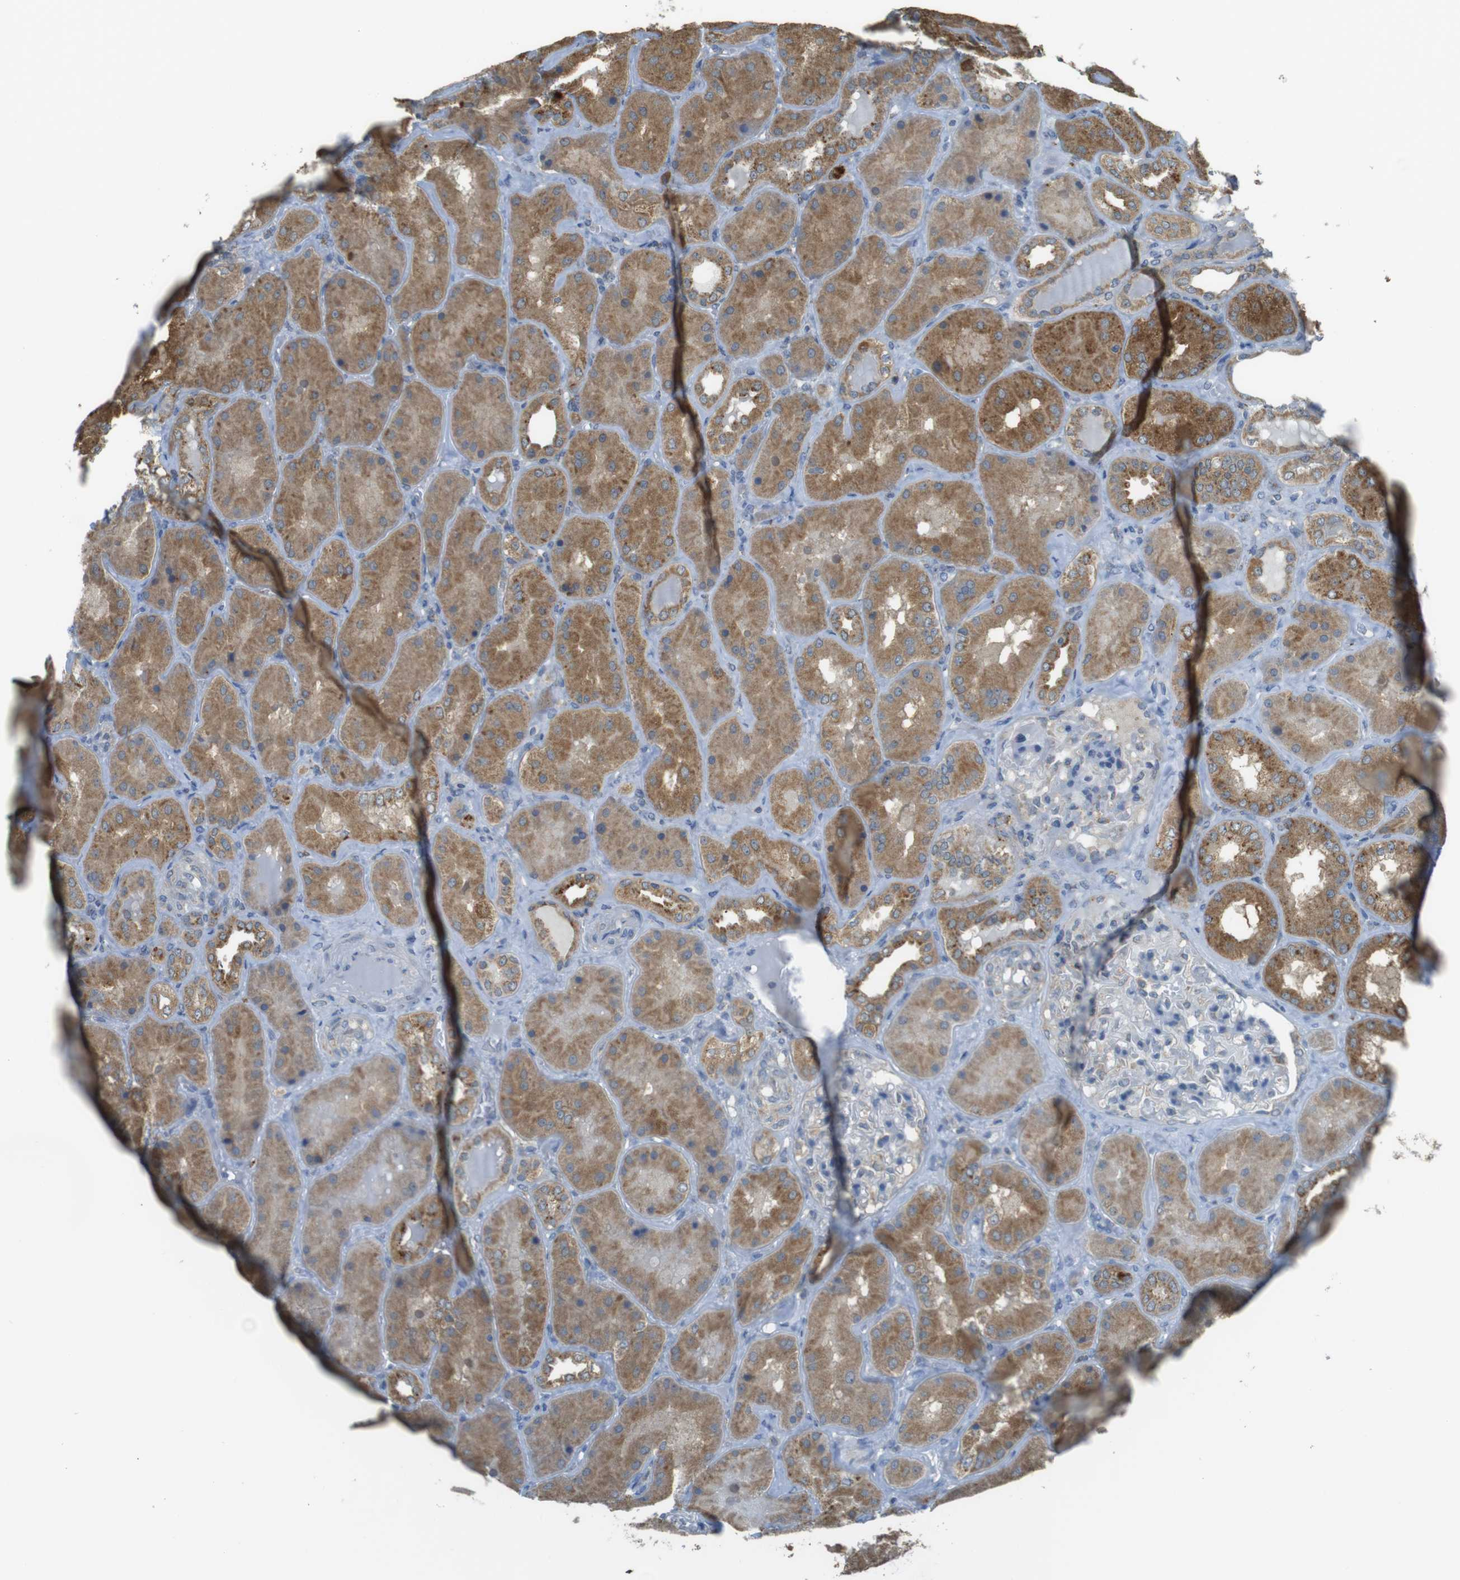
{"staining": {"intensity": "negative", "quantity": "none", "location": "none"}, "tissue": "kidney", "cell_type": "Cells in glomeruli", "image_type": "normal", "snomed": [{"axis": "morphology", "description": "Normal tissue, NOS"}, {"axis": "topography", "description": "Kidney"}], "caption": "The micrograph shows no staining of cells in glomeruli in unremarkable kidney.", "gene": "BRI3BP", "patient": {"sex": "female", "age": 56}}